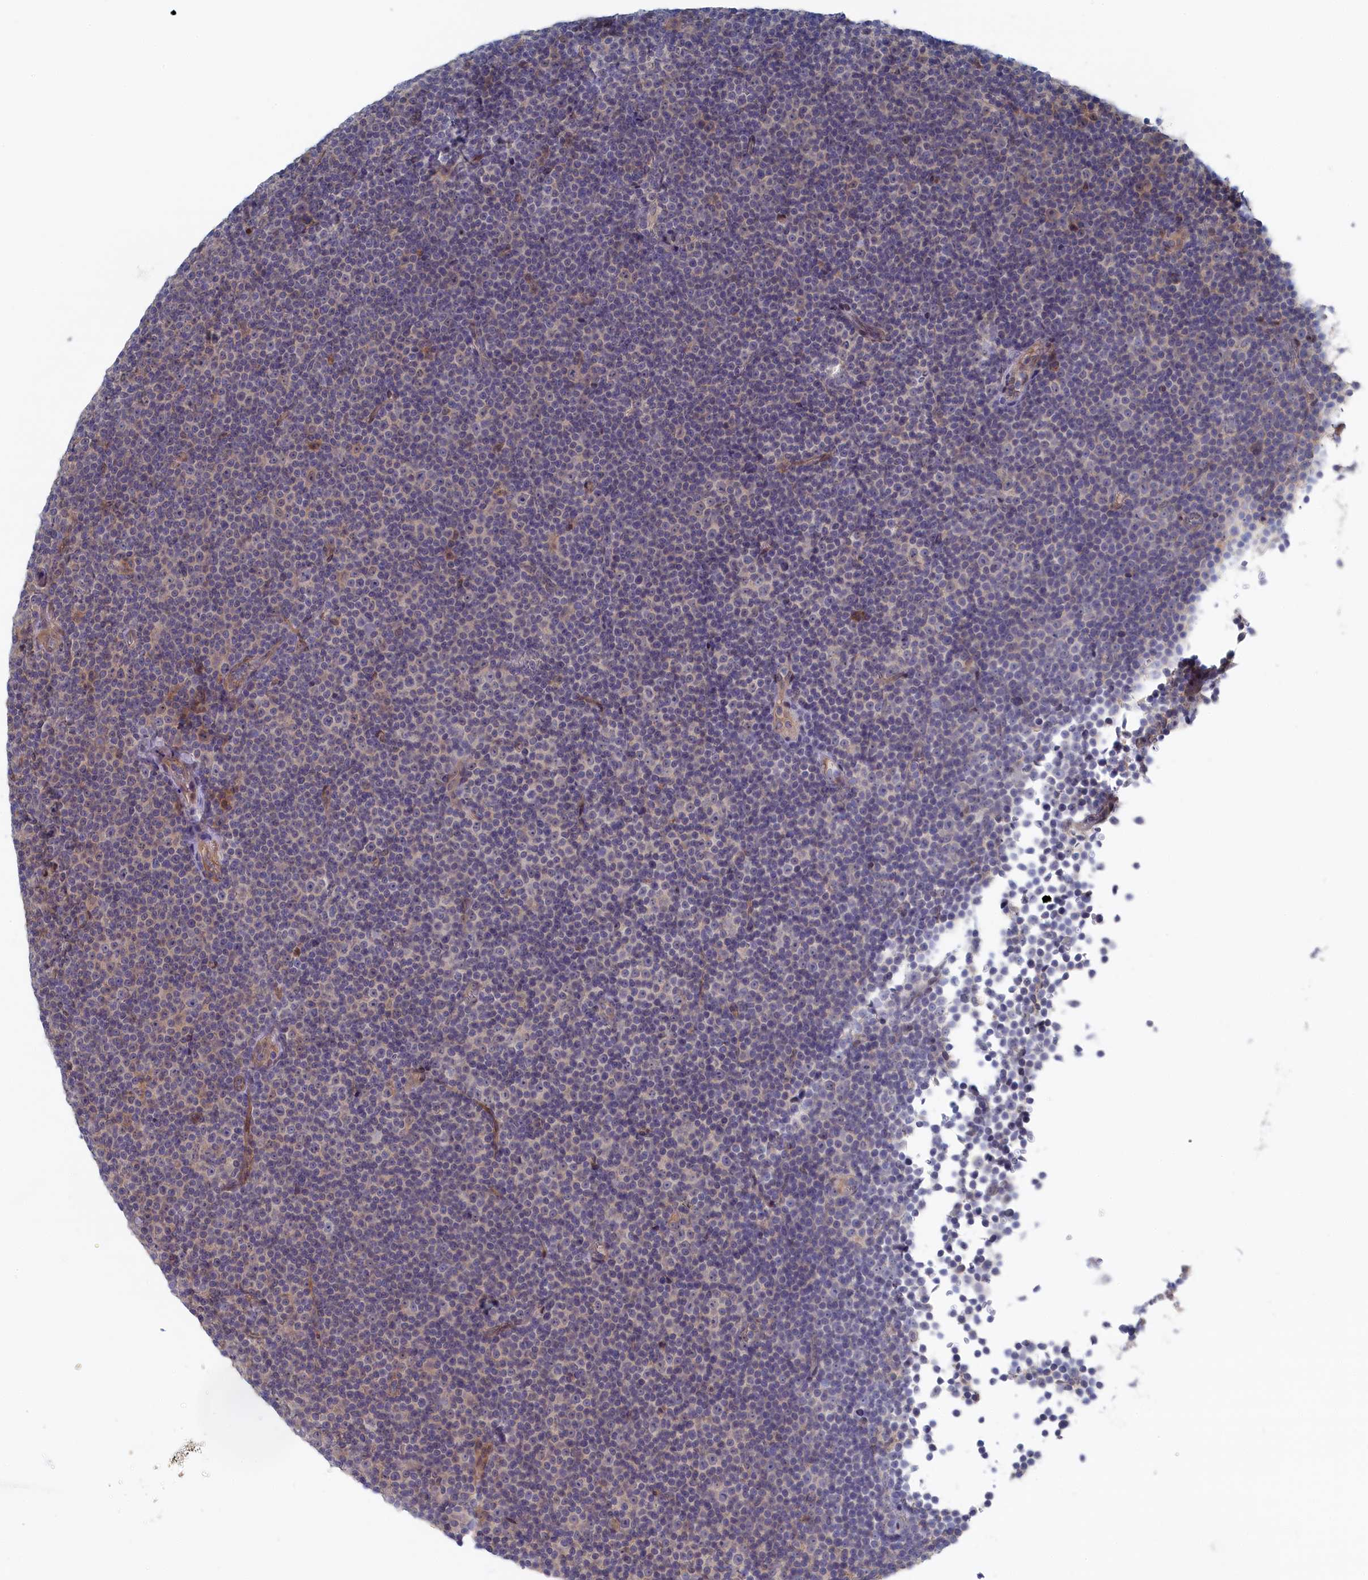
{"staining": {"intensity": "negative", "quantity": "none", "location": "none"}, "tissue": "lymphoma", "cell_type": "Tumor cells", "image_type": "cancer", "snomed": [{"axis": "morphology", "description": "Malignant lymphoma, non-Hodgkin's type, Low grade"}, {"axis": "topography", "description": "Lymph node"}], "caption": "A photomicrograph of human lymphoma is negative for staining in tumor cells.", "gene": "IRGQ", "patient": {"sex": "female", "age": 67}}